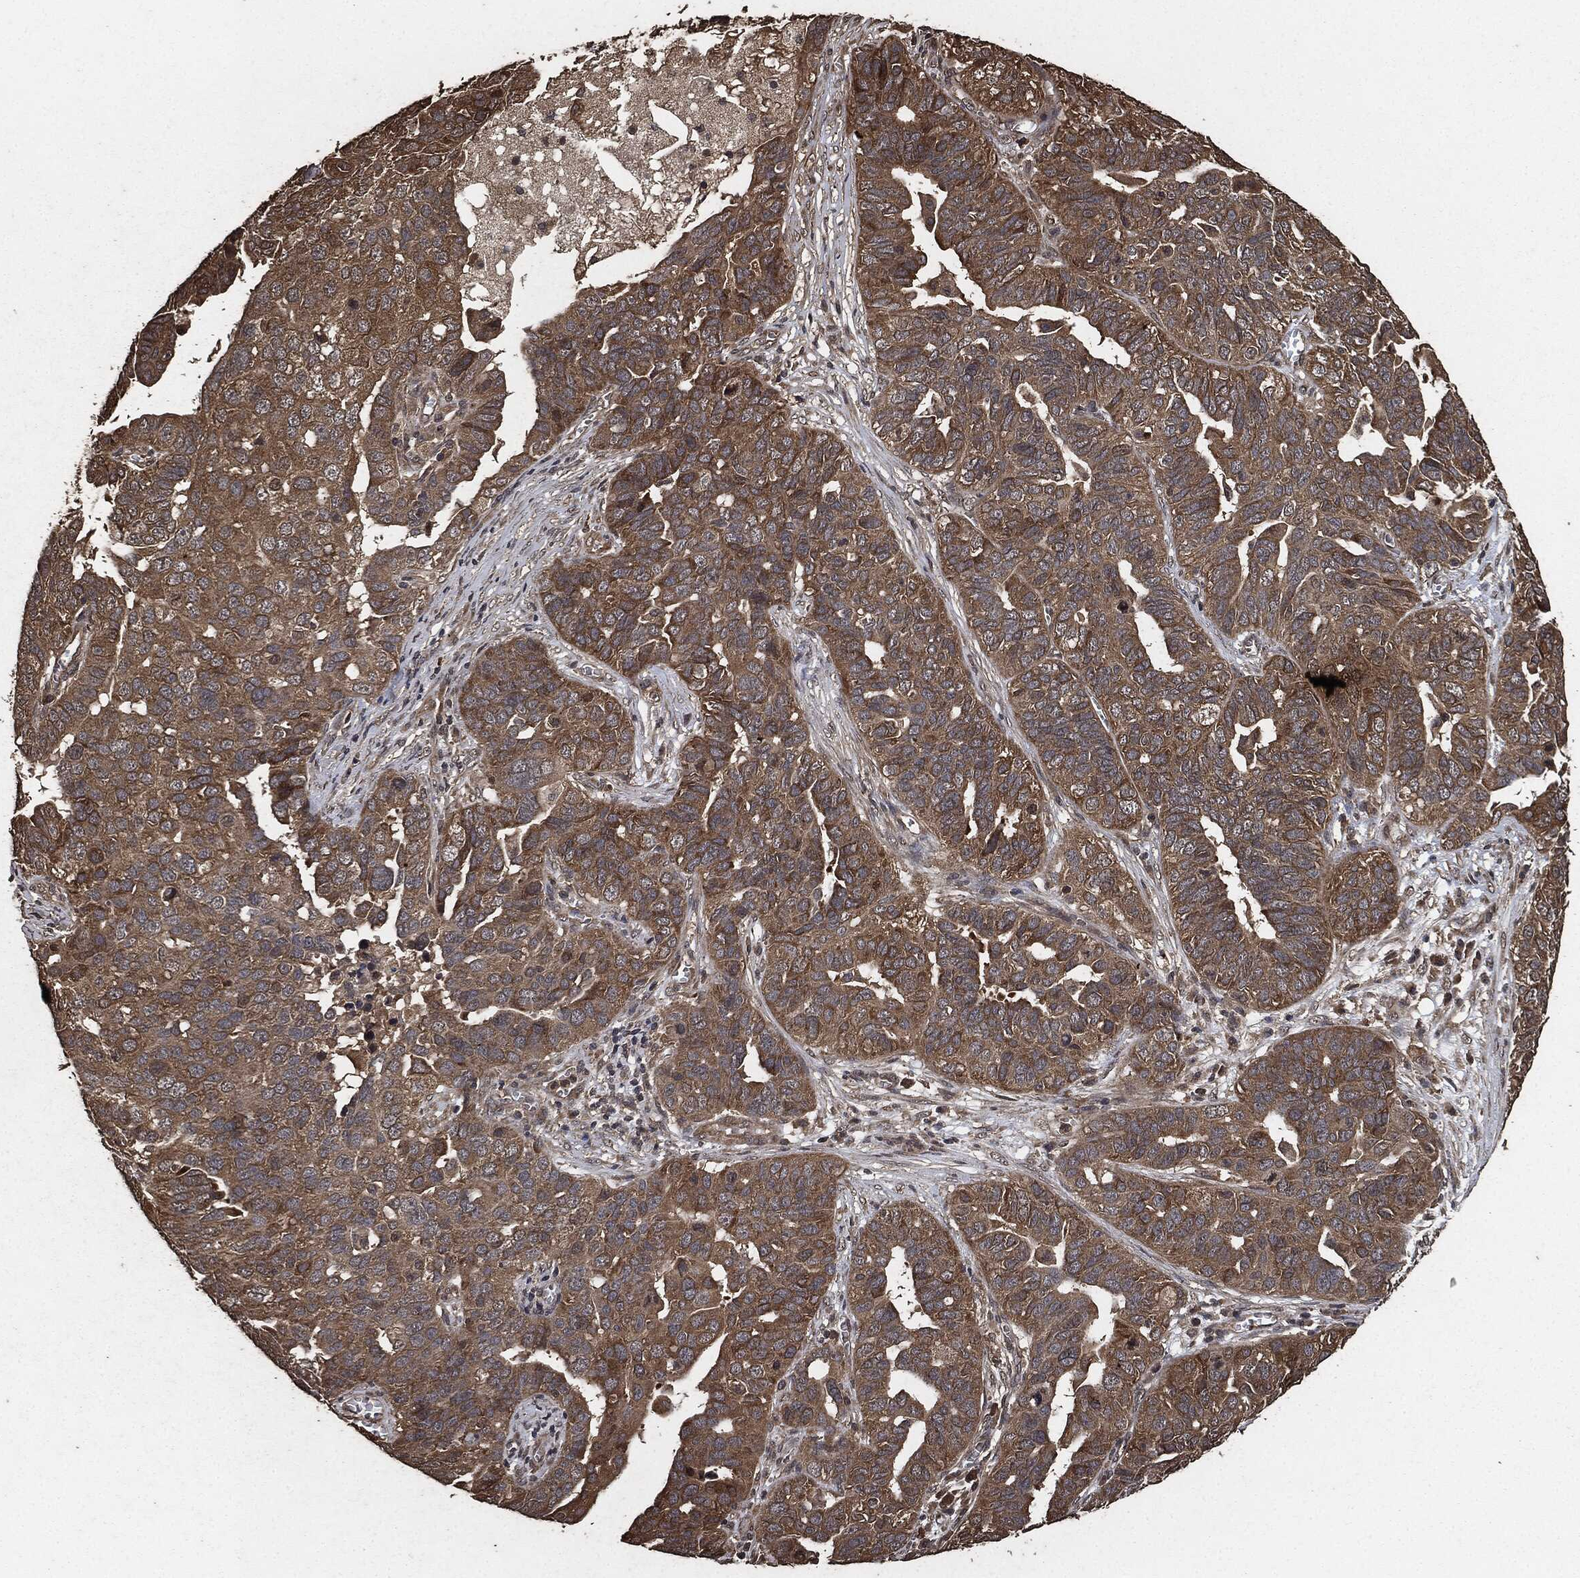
{"staining": {"intensity": "moderate", "quantity": ">75%", "location": "cytoplasmic/membranous"}, "tissue": "ovarian cancer", "cell_type": "Tumor cells", "image_type": "cancer", "snomed": [{"axis": "morphology", "description": "Carcinoma, endometroid"}, {"axis": "topography", "description": "Soft tissue"}, {"axis": "topography", "description": "Ovary"}], "caption": "A brown stain shows moderate cytoplasmic/membranous staining of a protein in ovarian cancer tumor cells.", "gene": "AKT1S1", "patient": {"sex": "female", "age": 52}}